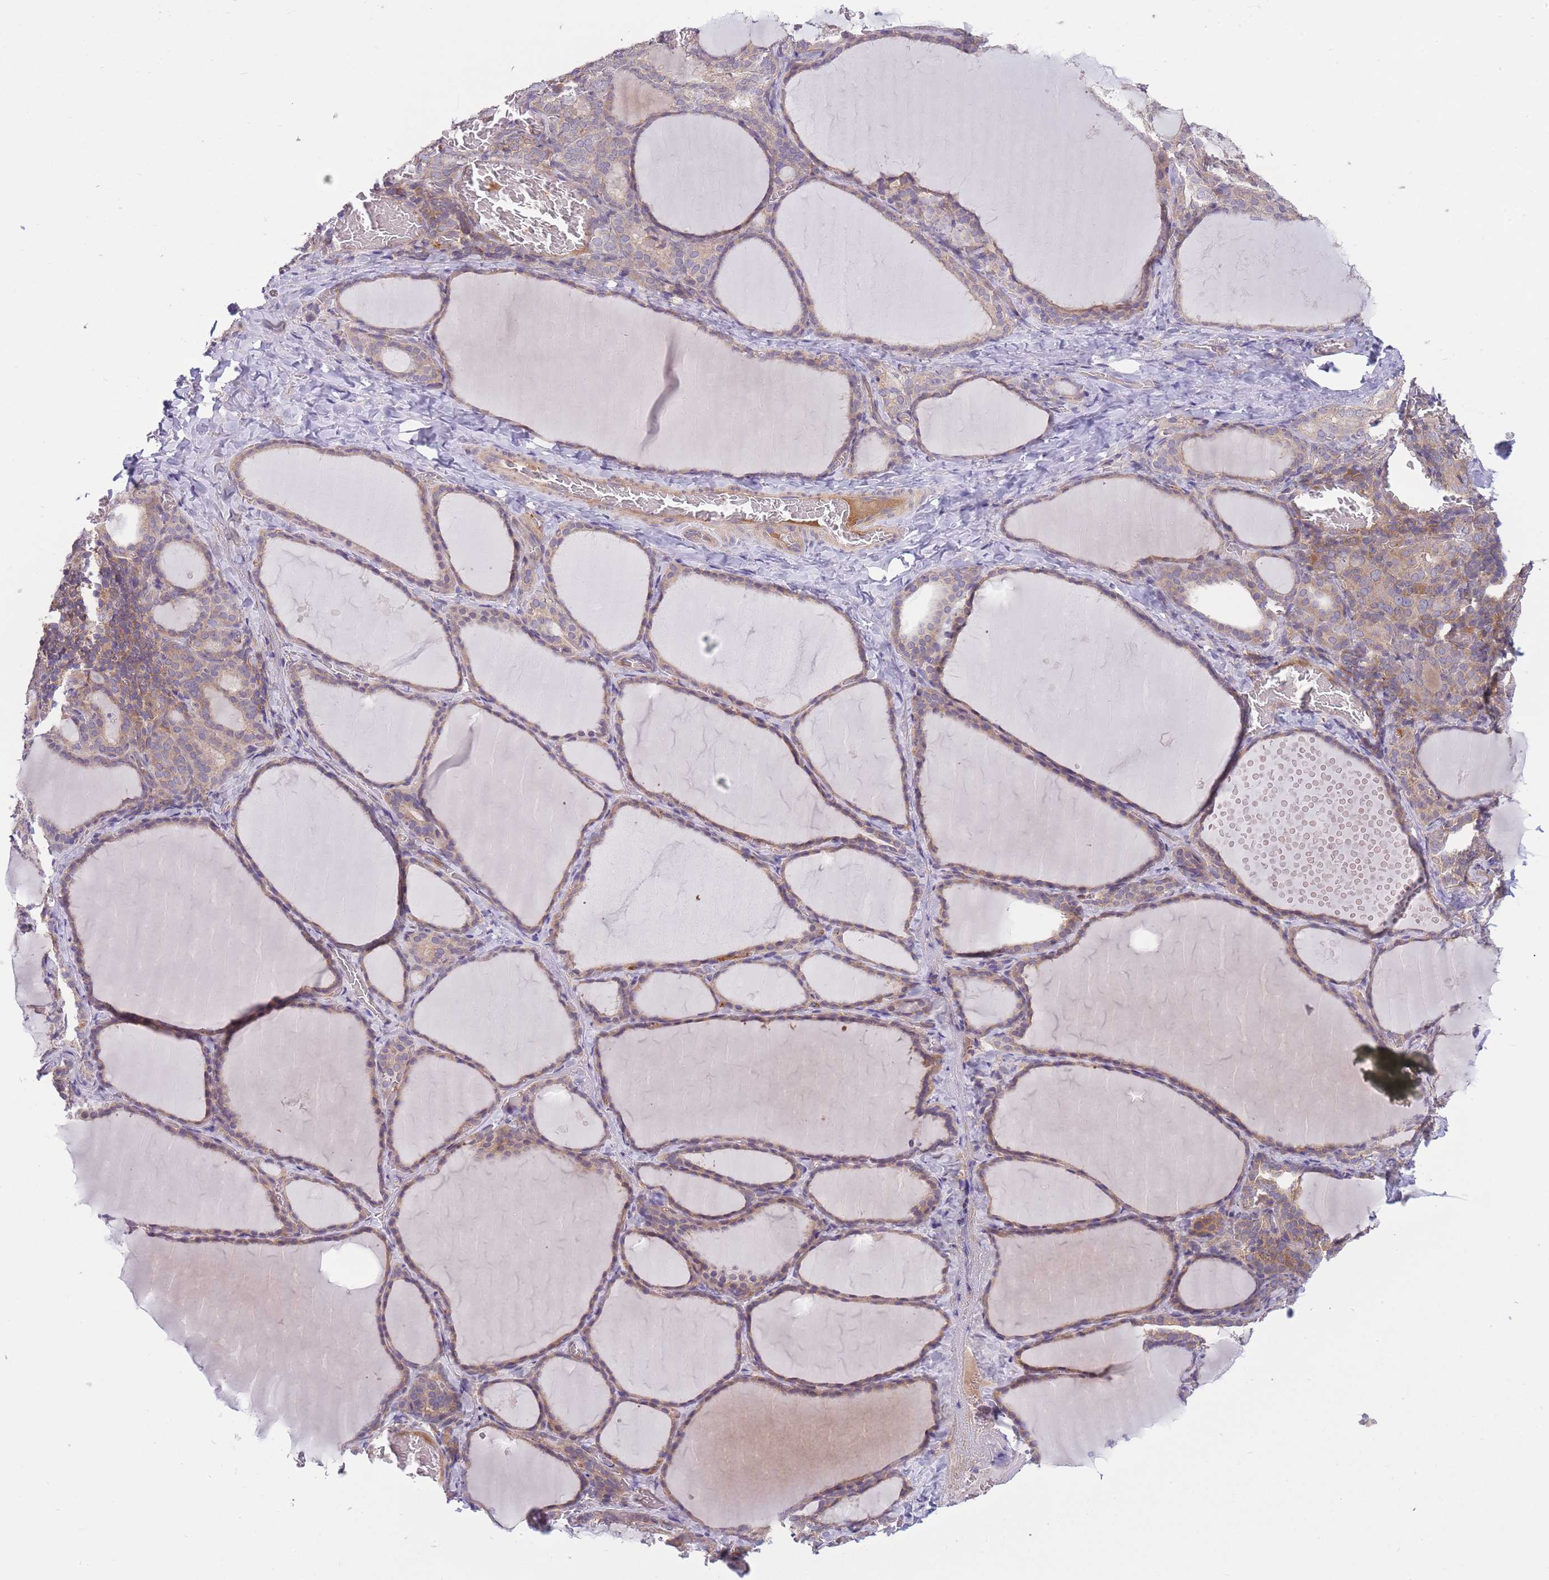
{"staining": {"intensity": "weak", "quantity": "25%-75%", "location": "cytoplasmic/membranous"}, "tissue": "thyroid gland", "cell_type": "Glandular cells", "image_type": "normal", "snomed": [{"axis": "morphology", "description": "Normal tissue, NOS"}, {"axis": "topography", "description": "Thyroid gland"}], "caption": "Immunohistochemistry (IHC) staining of normal thyroid gland, which shows low levels of weak cytoplasmic/membranous staining in approximately 25%-75% of glandular cells indicating weak cytoplasmic/membranous protein expression. The staining was performed using DAB (brown) for protein detection and nuclei were counterstained in hematoxylin (blue).", "gene": "PFDN6", "patient": {"sex": "female", "age": 39}}